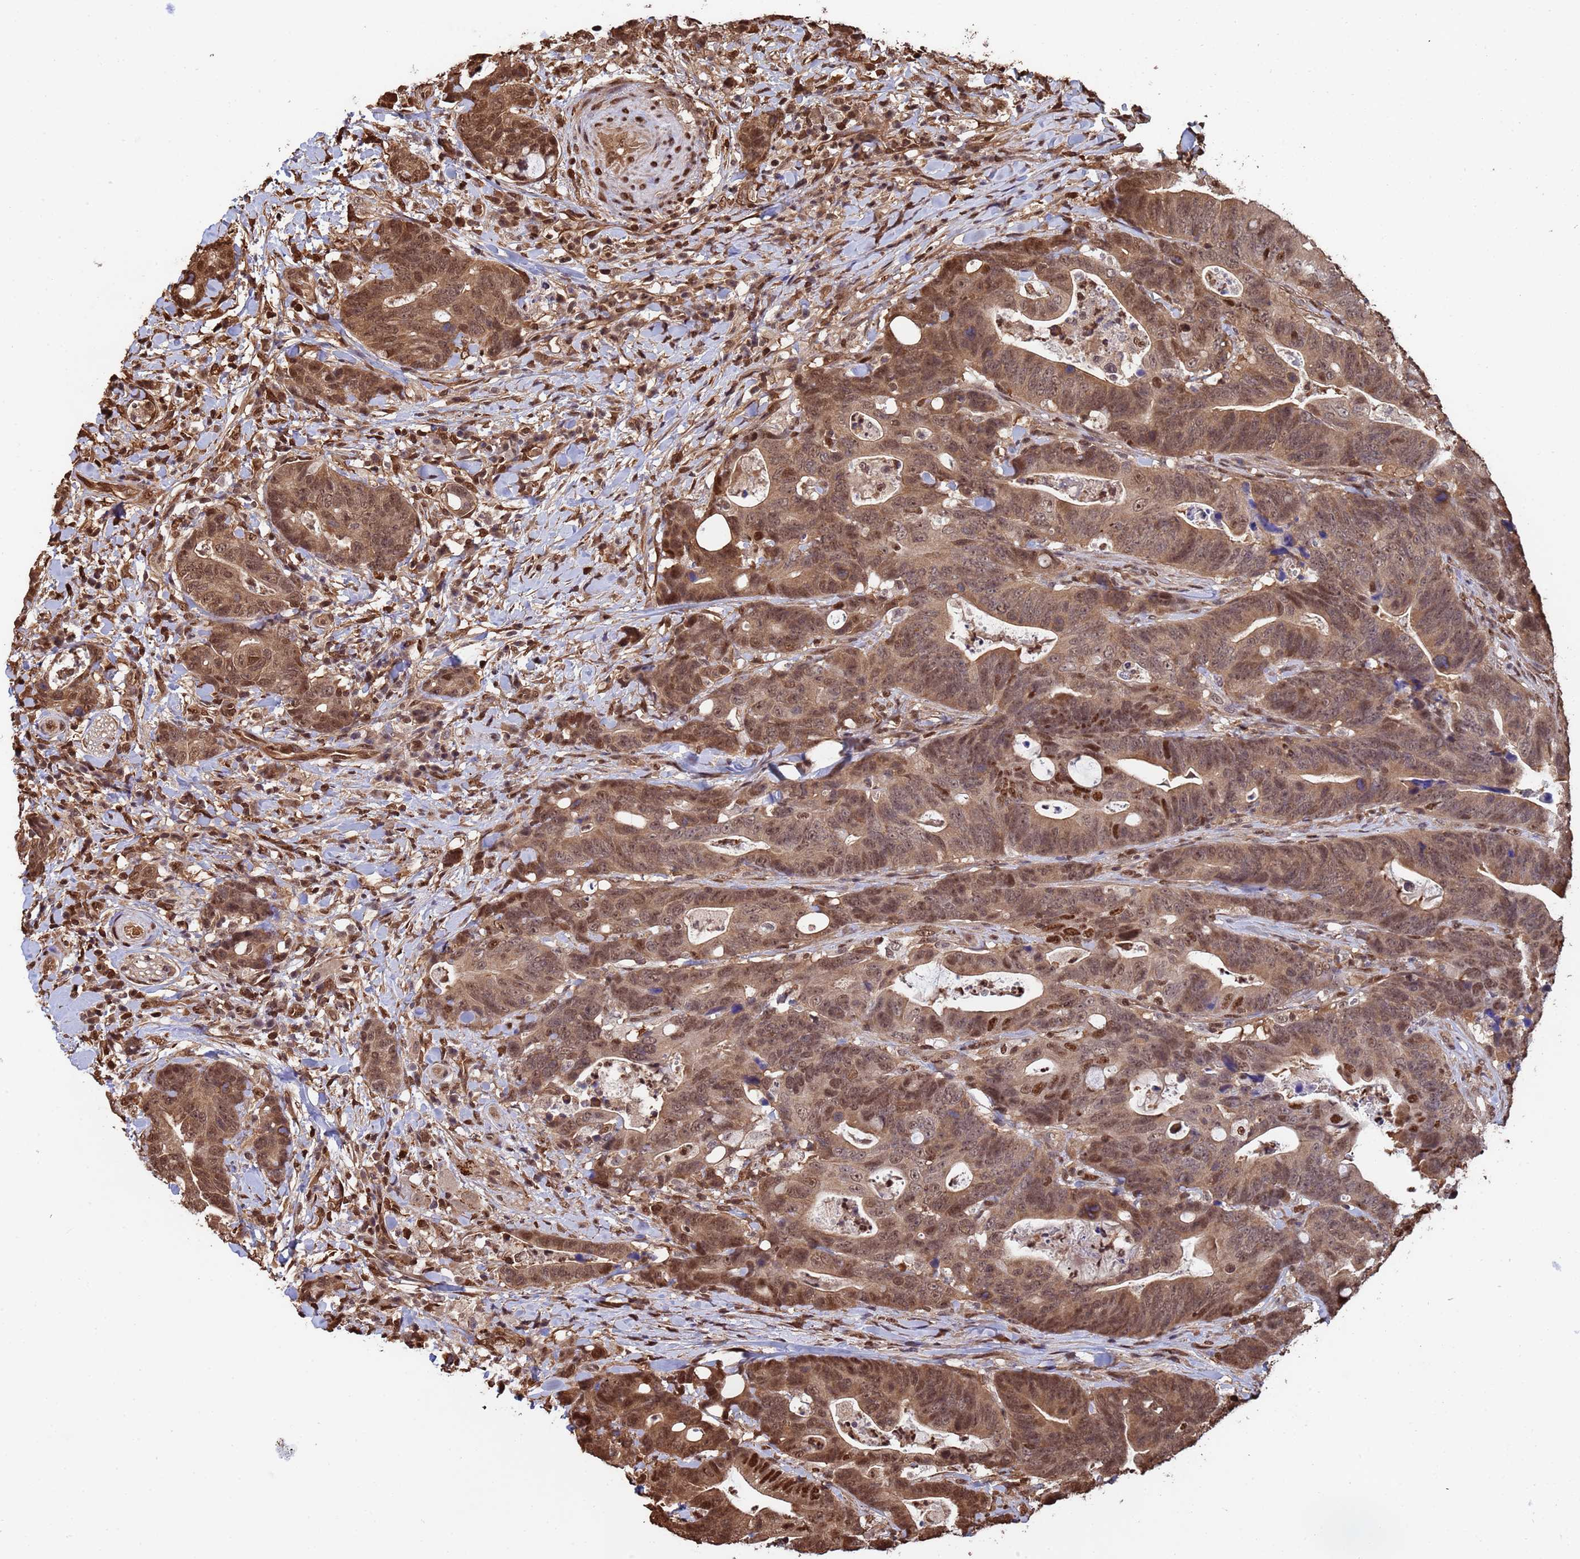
{"staining": {"intensity": "moderate", "quantity": ">75%", "location": "cytoplasmic/membranous,nuclear"}, "tissue": "colorectal cancer", "cell_type": "Tumor cells", "image_type": "cancer", "snomed": [{"axis": "morphology", "description": "Adenocarcinoma, NOS"}, {"axis": "topography", "description": "Colon"}], "caption": "This is a micrograph of IHC staining of colorectal cancer (adenocarcinoma), which shows moderate expression in the cytoplasmic/membranous and nuclear of tumor cells.", "gene": "SUMO4", "patient": {"sex": "female", "age": 82}}